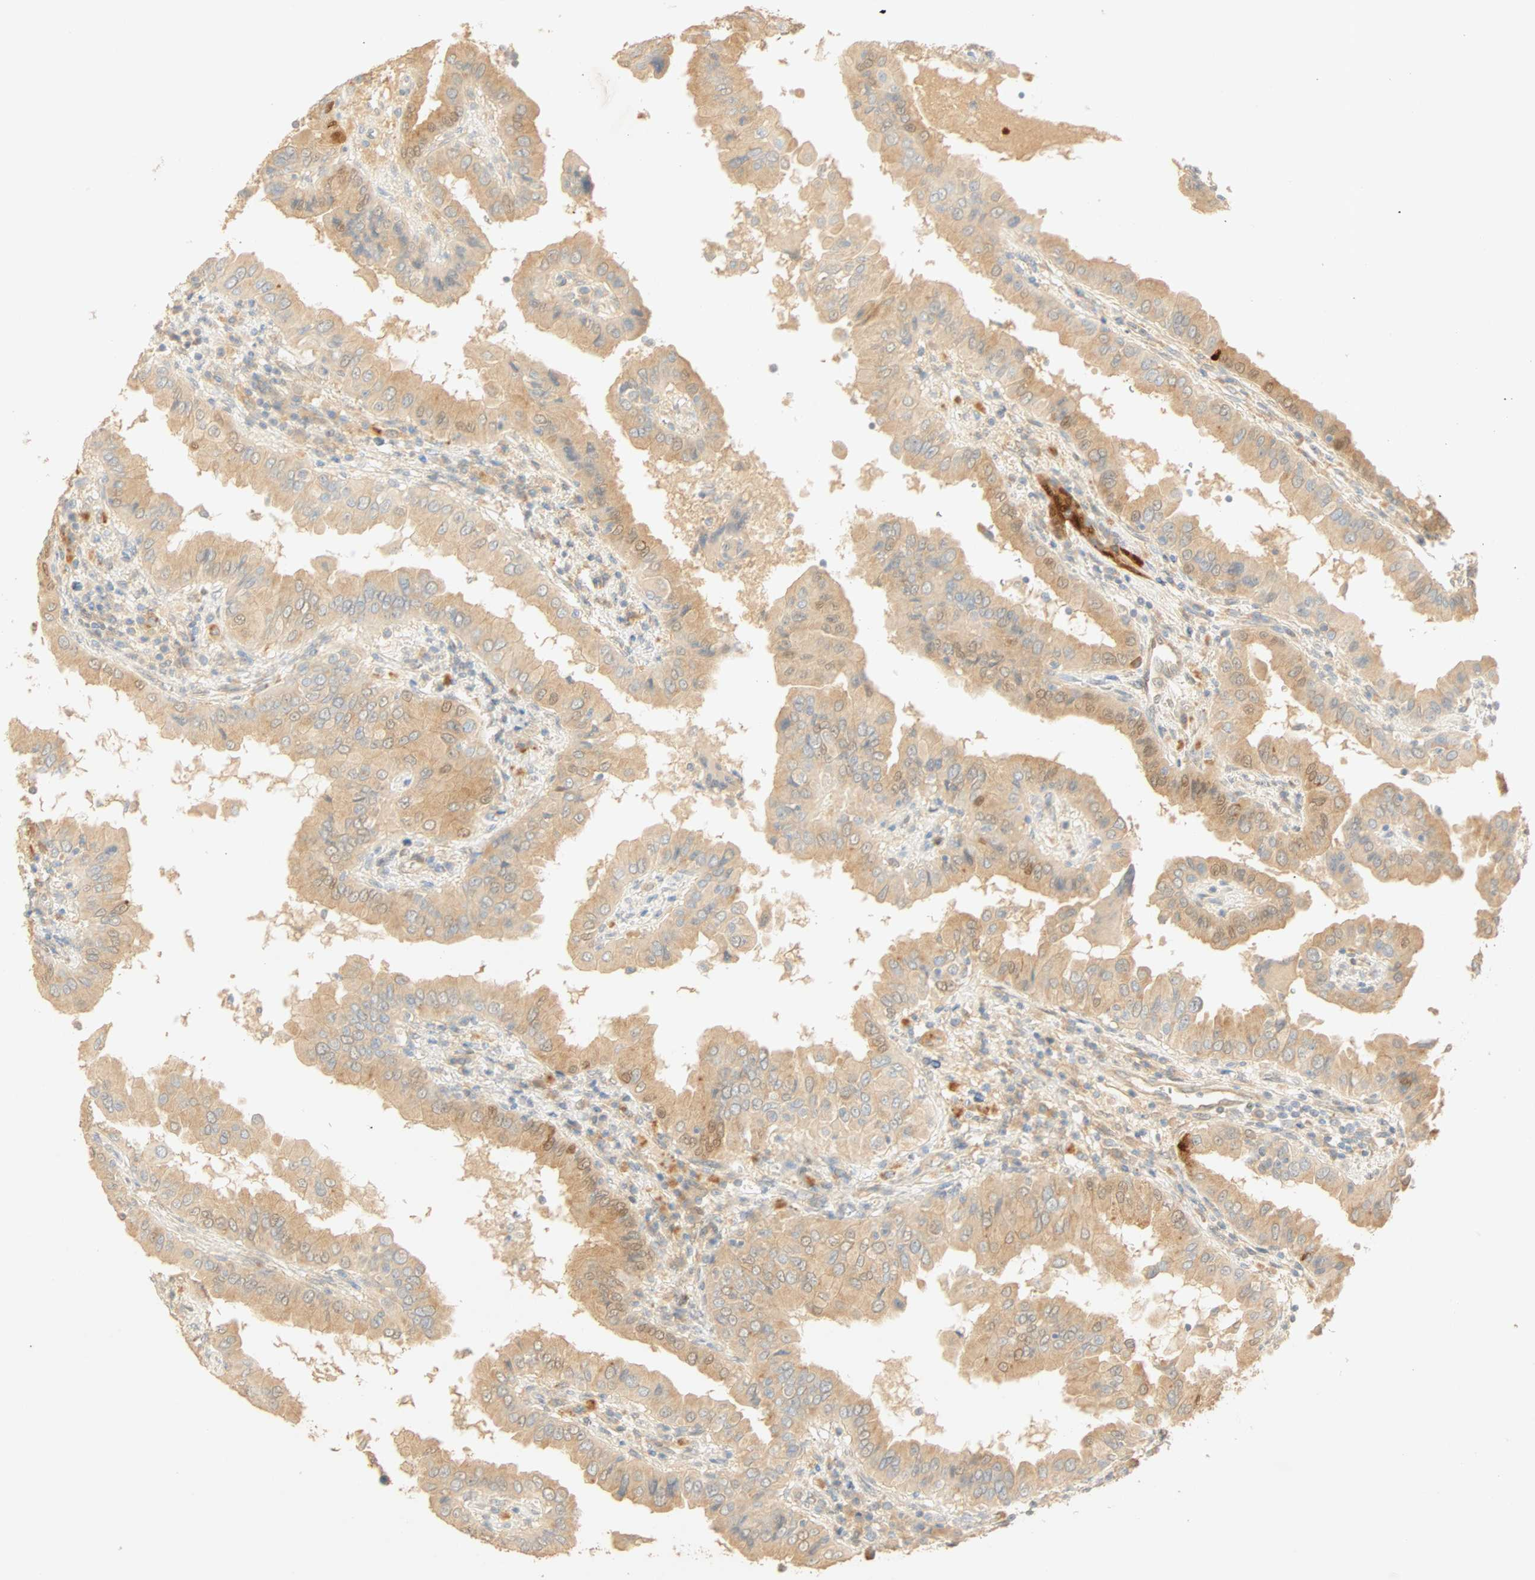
{"staining": {"intensity": "moderate", "quantity": ">75%", "location": "cytoplasmic/membranous"}, "tissue": "thyroid cancer", "cell_type": "Tumor cells", "image_type": "cancer", "snomed": [{"axis": "morphology", "description": "Papillary adenocarcinoma, NOS"}, {"axis": "topography", "description": "Thyroid gland"}], "caption": "IHC micrograph of thyroid cancer (papillary adenocarcinoma) stained for a protein (brown), which demonstrates medium levels of moderate cytoplasmic/membranous staining in about >75% of tumor cells.", "gene": "SELENBP1", "patient": {"sex": "male", "age": 33}}